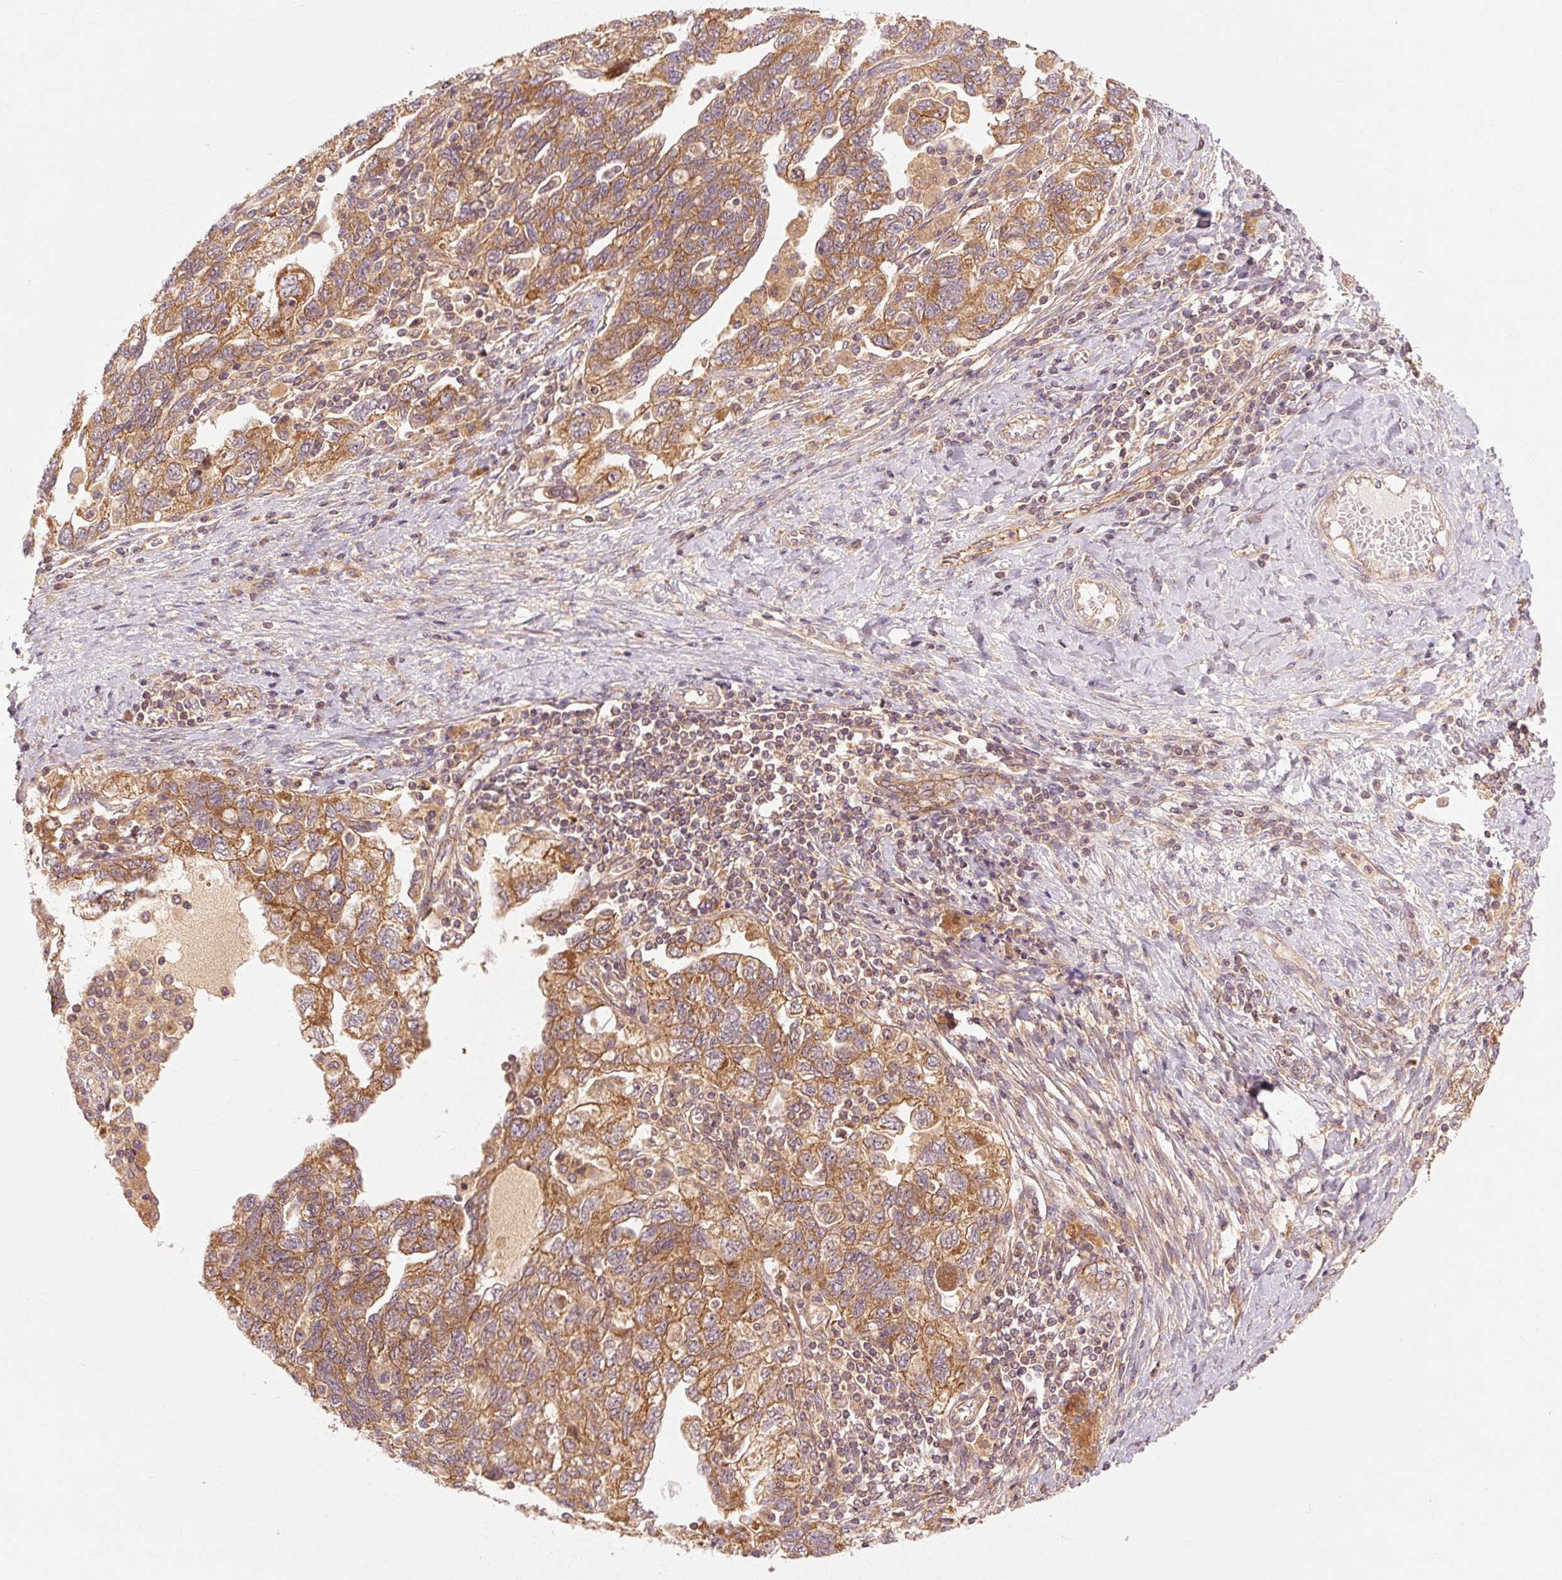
{"staining": {"intensity": "moderate", "quantity": ">75%", "location": "cytoplasmic/membranous"}, "tissue": "ovarian cancer", "cell_type": "Tumor cells", "image_type": "cancer", "snomed": [{"axis": "morphology", "description": "Carcinoma, NOS"}, {"axis": "morphology", "description": "Cystadenocarcinoma, serous, NOS"}, {"axis": "topography", "description": "Ovary"}], "caption": "A brown stain labels moderate cytoplasmic/membranous positivity of a protein in human ovarian cancer (serous cystadenocarcinoma) tumor cells.", "gene": "CTNNA1", "patient": {"sex": "female", "age": 69}}